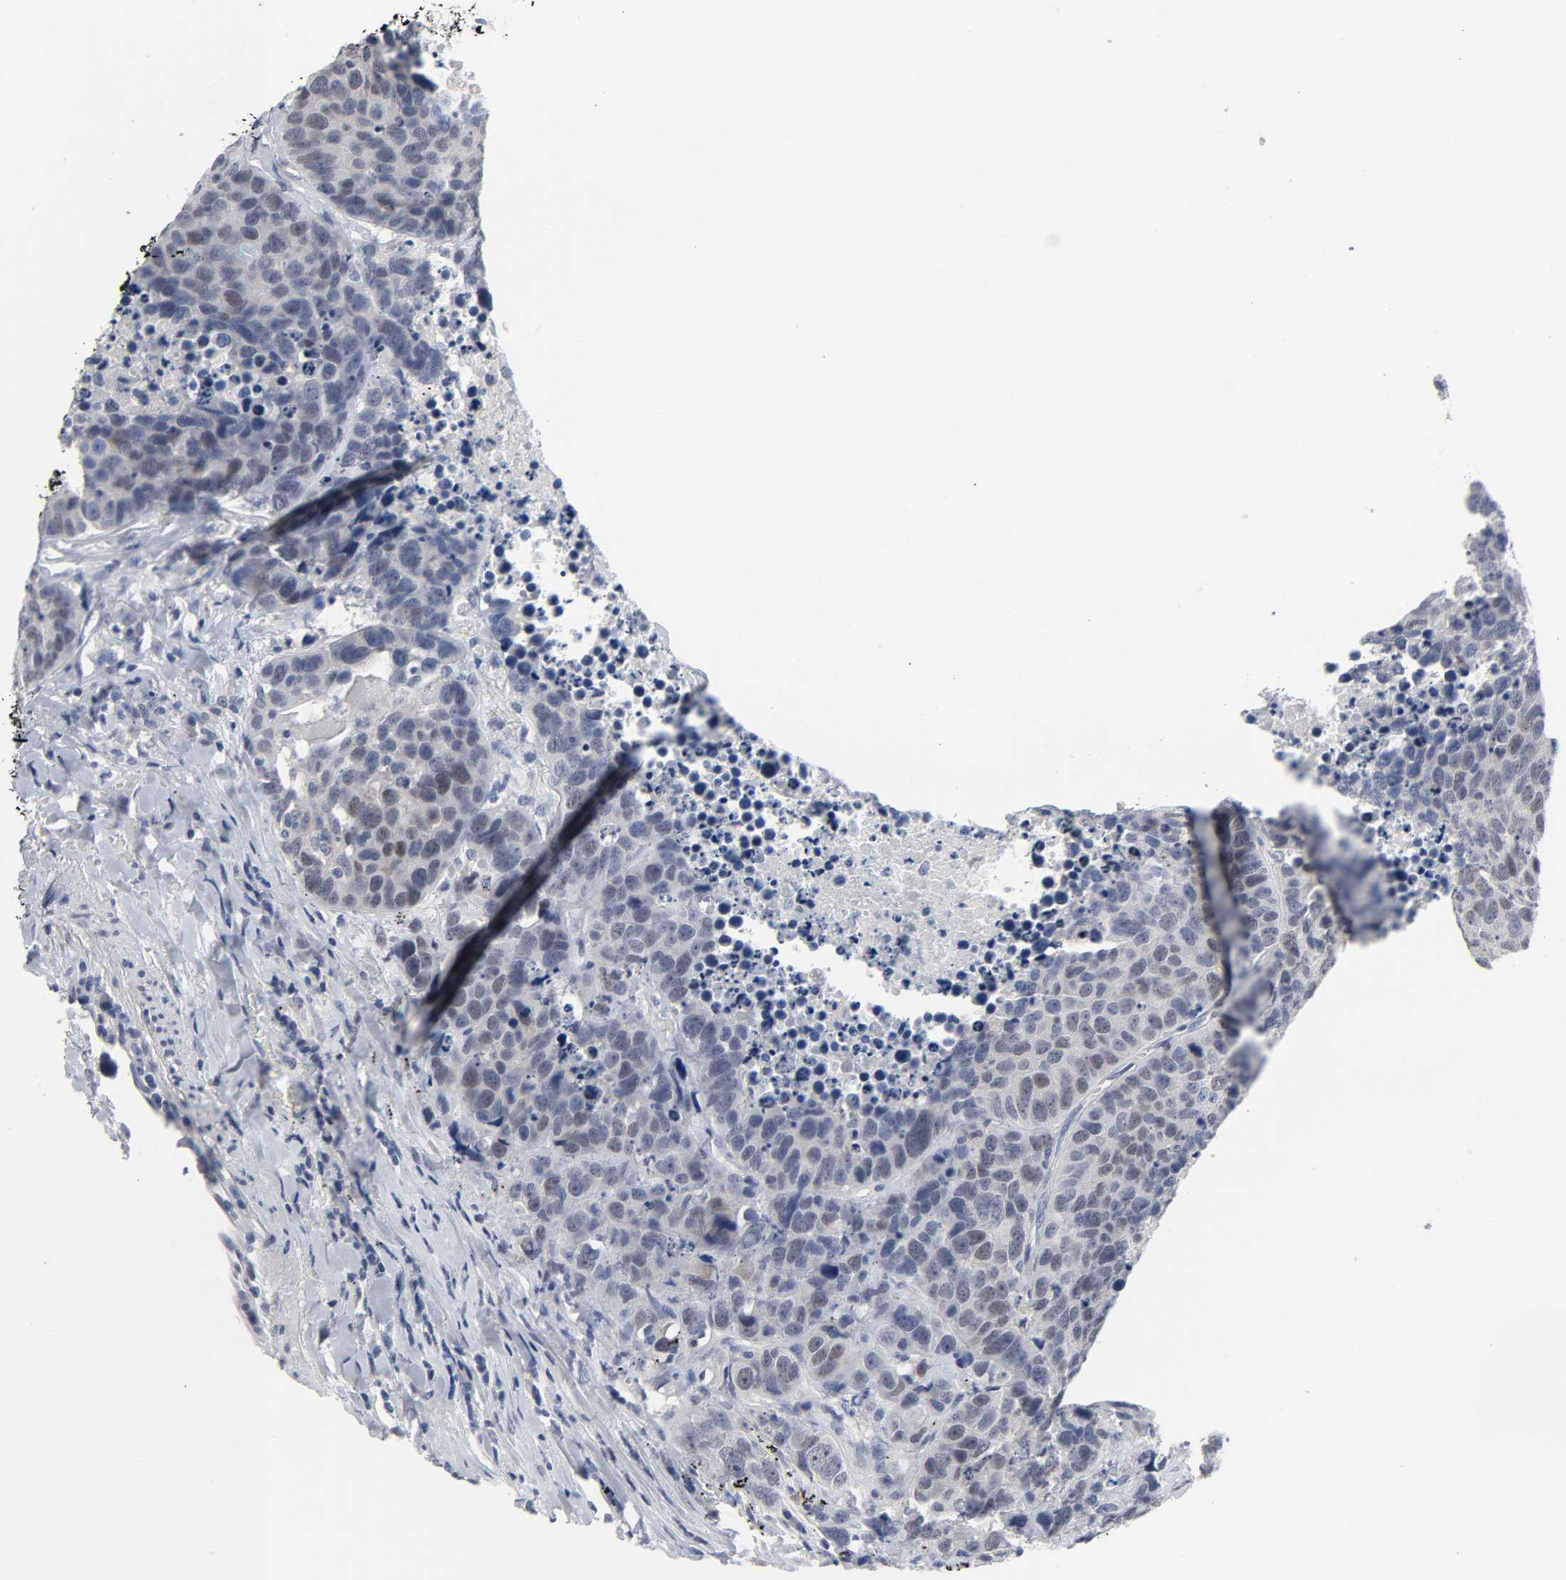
{"staining": {"intensity": "weak", "quantity": "25%-75%", "location": "nuclear"}, "tissue": "carcinoid", "cell_type": "Tumor cells", "image_type": "cancer", "snomed": [{"axis": "morphology", "description": "Carcinoid, malignant, NOS"}, {"axis": "topography", "description": "Lung"}], "caption": "A high-resolution histopathology image shows IHC staining of carcinoid, which reveals weak nuclear staining in approximately 25%-75% of tumor cells.", "gene": "SALL2", "patient": {"sex": "male", "age": 60}}